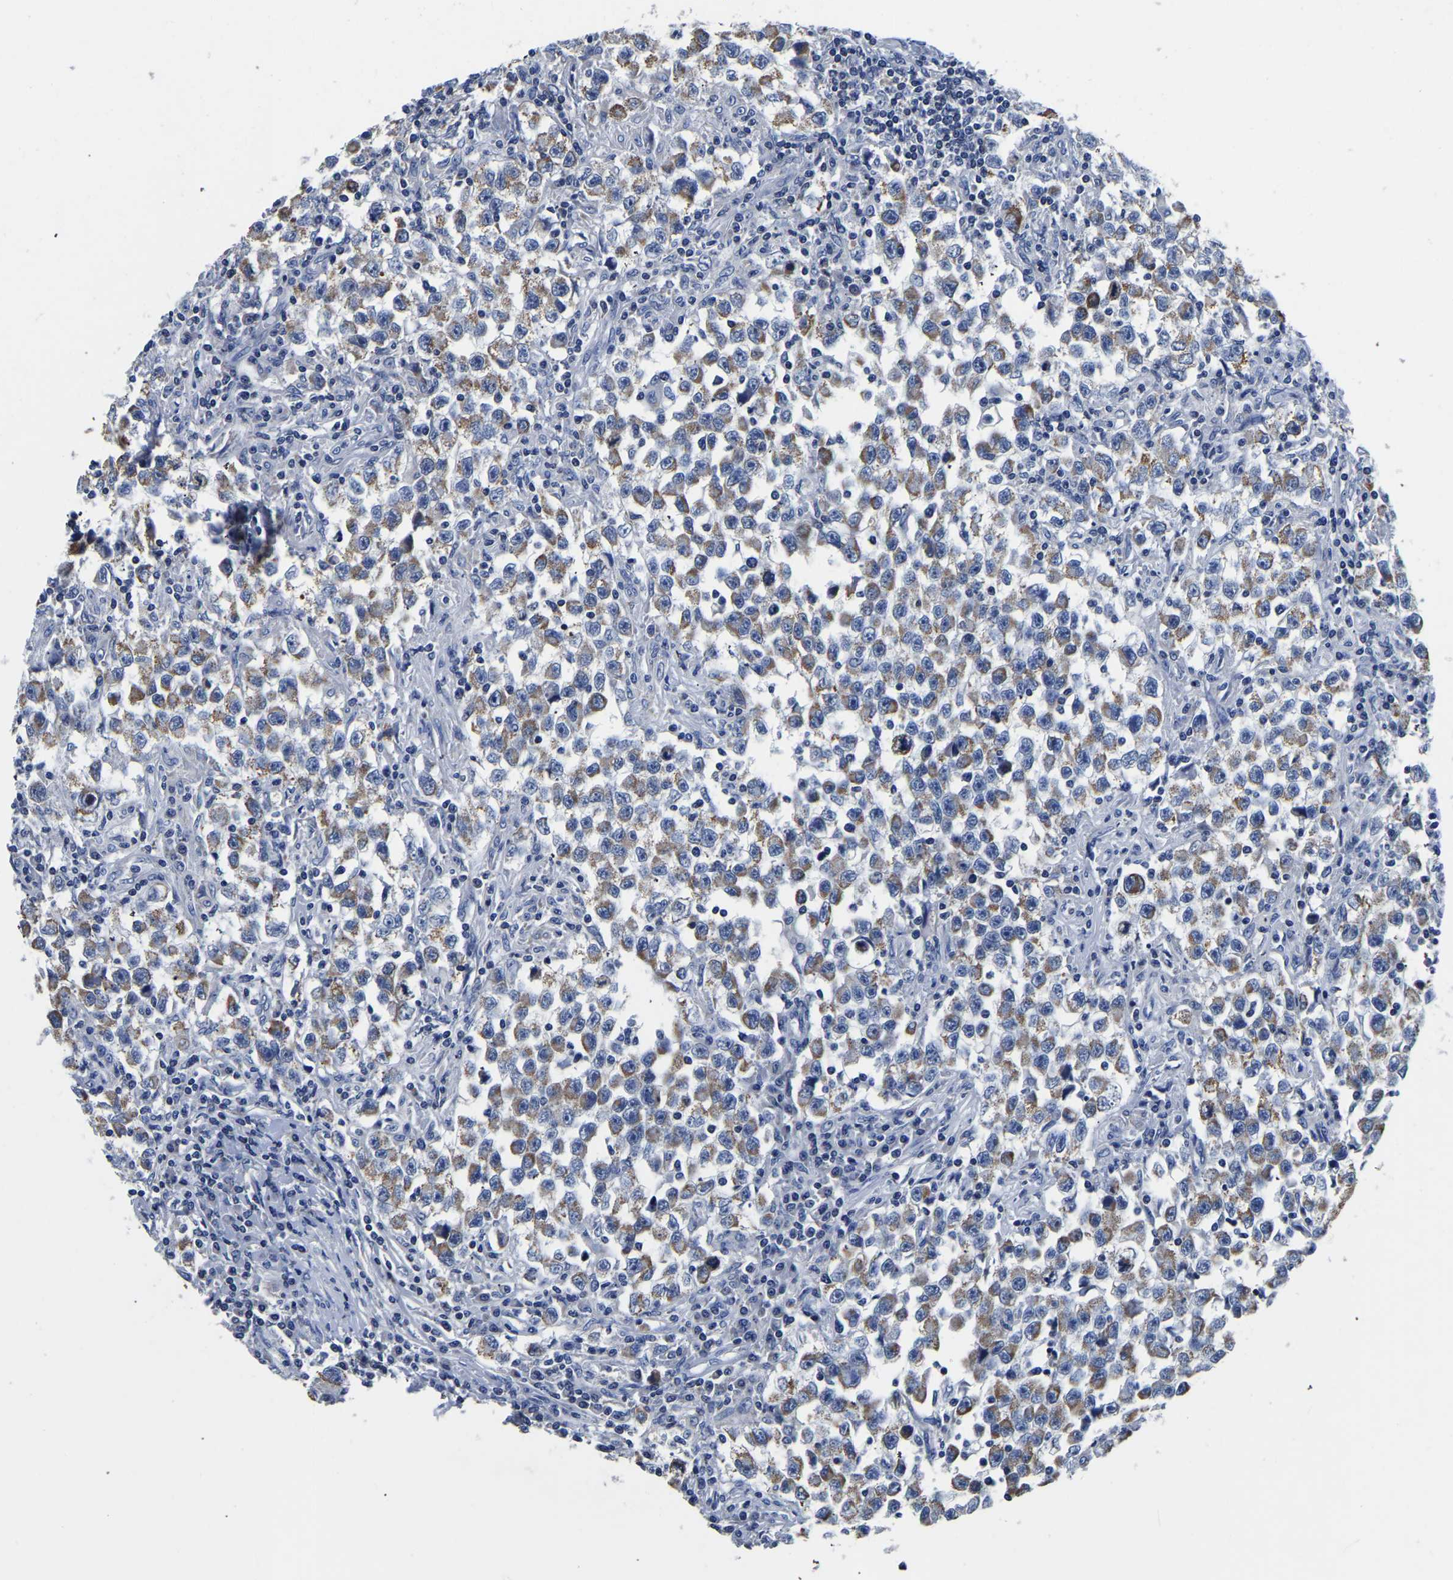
{"staining": {"intensity": "moderate", "quantity": ">75%", "location": "cytoplasmic/membranous"}, "tissue": "testis cancer", "cell_type": "Tumor cells", "image_type": "cancer", "snomed": [{"axis": "morphology", "description": "Carcinoma, Embryonal, NOS"}, {"axis": "topography", "description": "Testis"}], "caption": "Immunohistochemistry (IHC) staining of testis cancer (embryonal carcinoma), which exhibits medium levels of moderate cytoplasmic/membranous expression in approximately >75% of tumor cells indicating moderate cytoplasmic/membranous protein positivity. The staining was performed using DAB (brown) for protein detection and nuclei were counterstained in hematoxylin (blue).", "gene": "FGD5", "patient": {"sex": "male", "age": 21}}